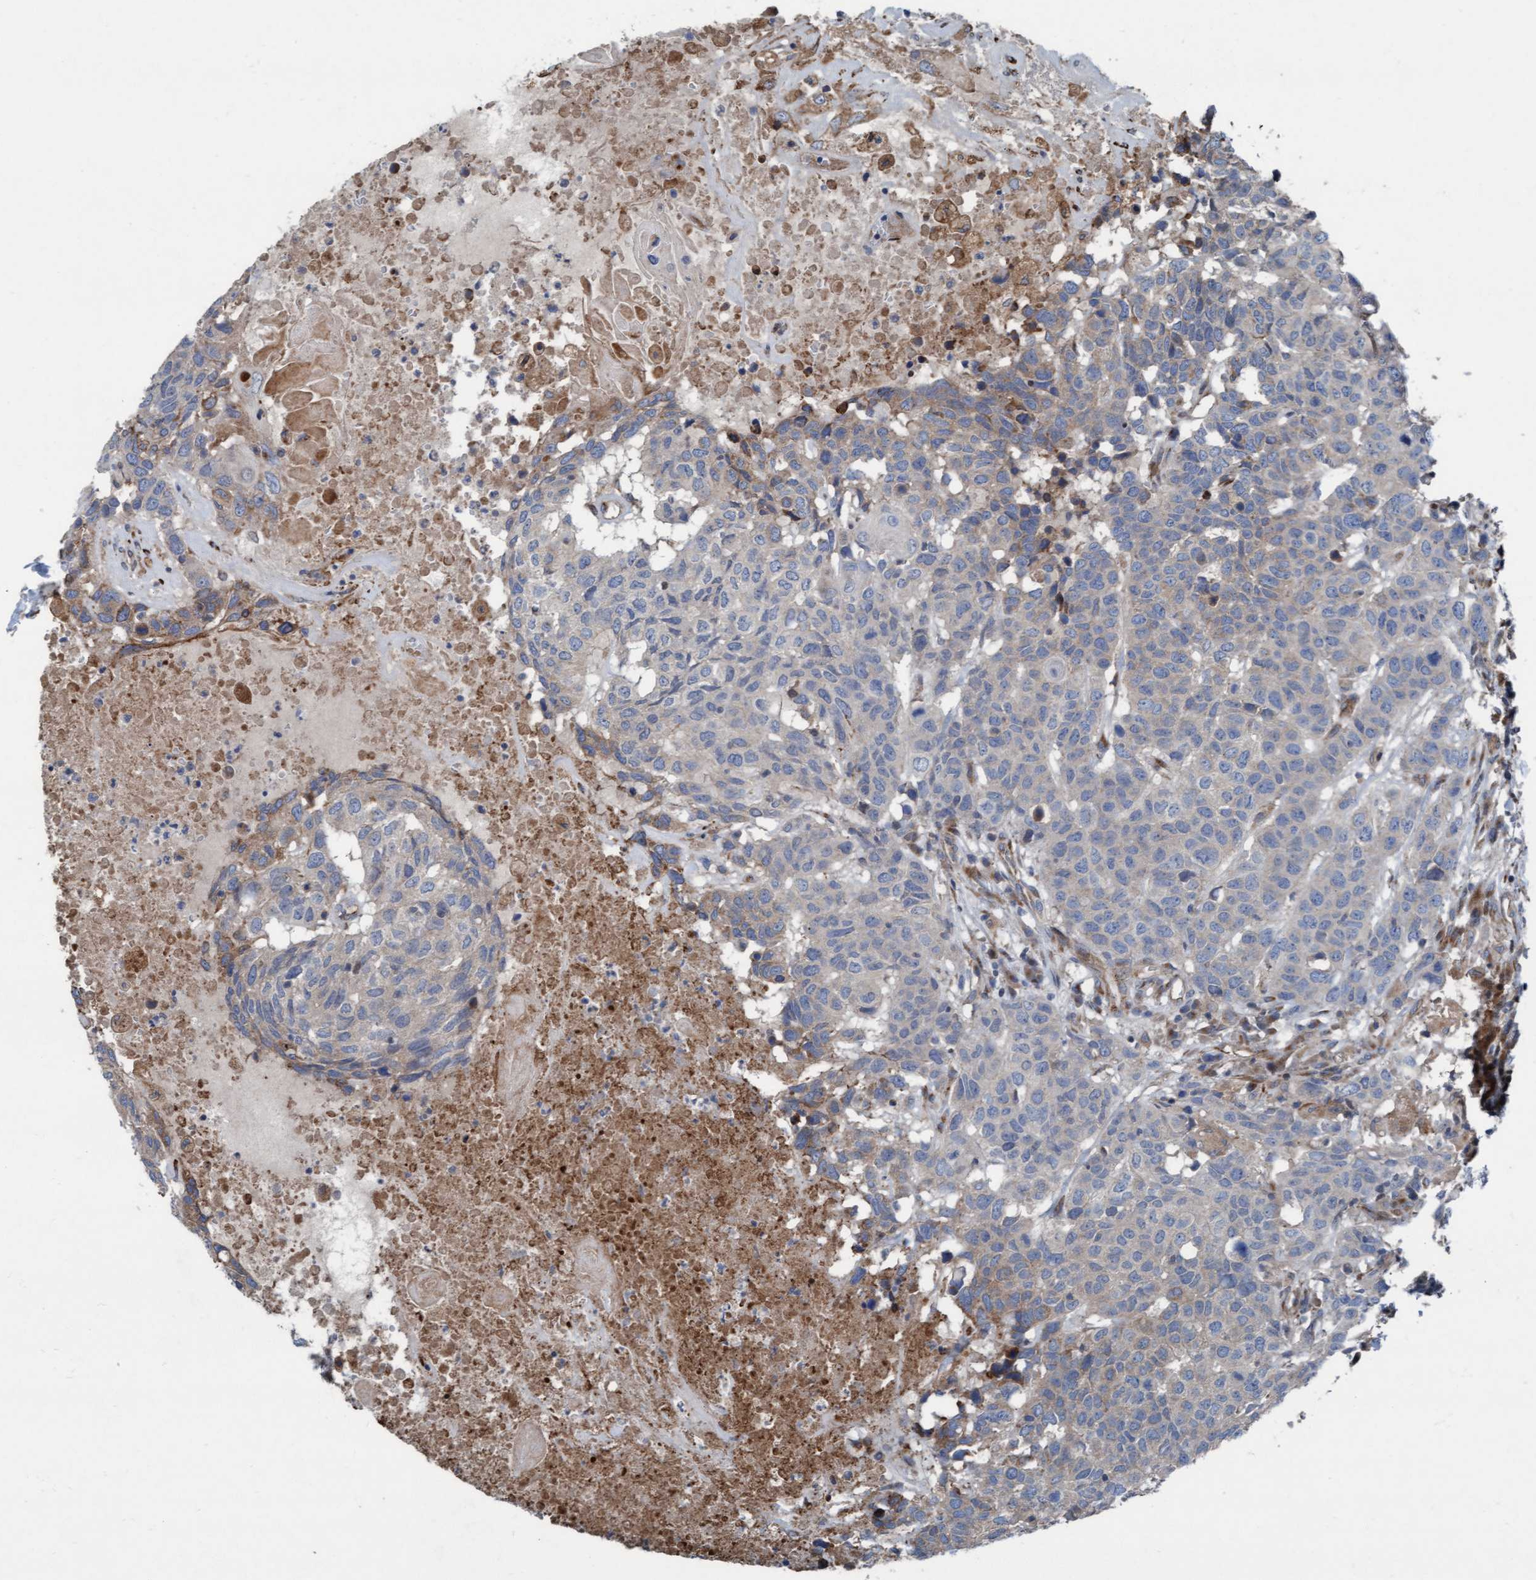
{"staining": {"intensity": "weak", "quantity": "<25%", "location": "cytoplasmic/membranous"}, "tissue": "head and neck cancer", "cell_type": "Tumor cells", "image_type": "cancer", "snomed": [{"axis": "morphology", "description": "Squamous cell carcinoma, NOS"}, {"axis": "topography", "description": "Head-Neck"}], "caption": "Tumor cells are negative for protein expression in human head and neck cancer.", "gene": "KLHL26", "patient": {"sex": "male", "age": 66}}